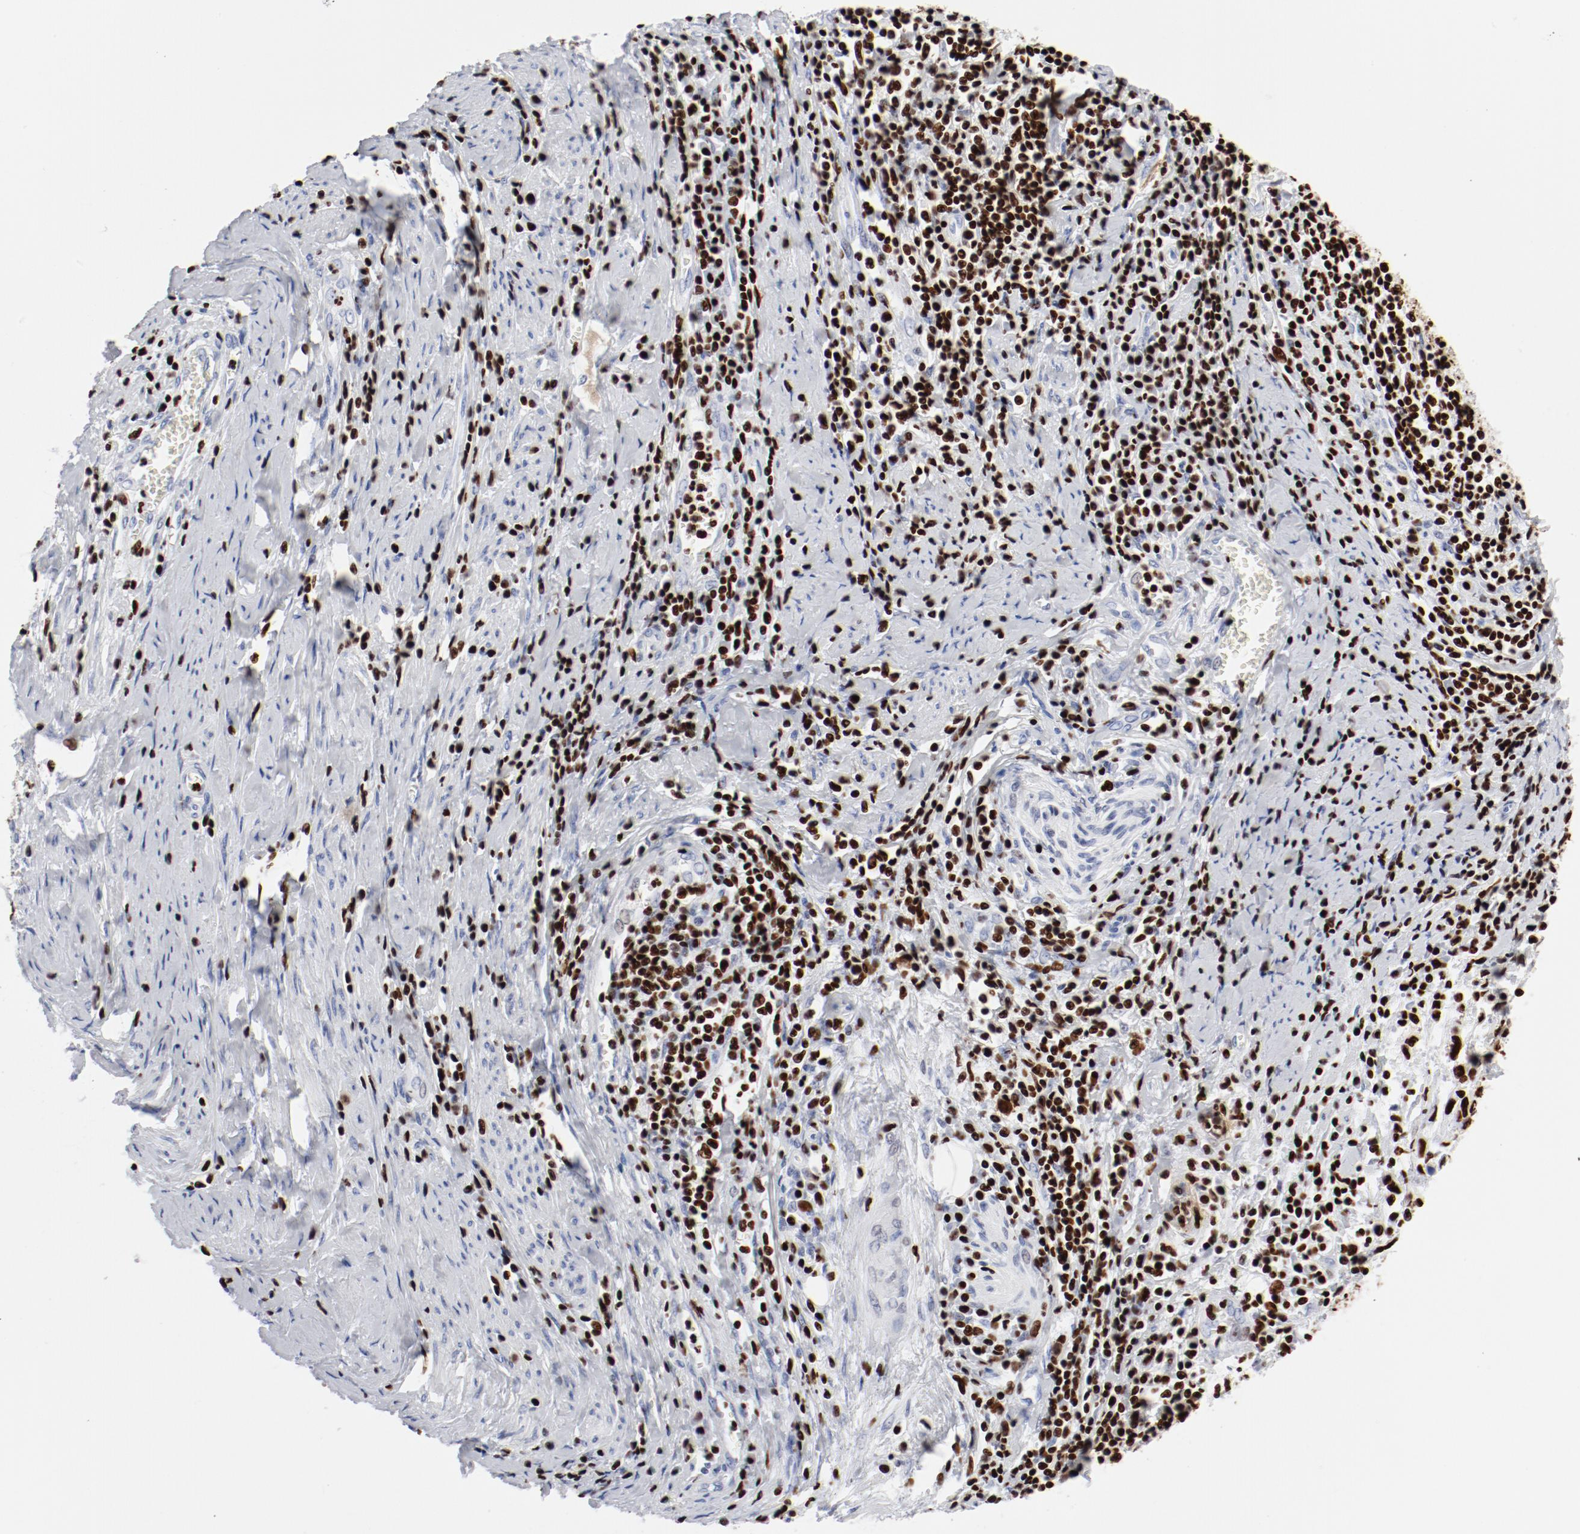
{"staining": {"intensity": "strong", "quantity": ">75%", "location": "nuclear"}, "tissue": "cervical cancer", "cell_type": "Tumor cells", "image_type": "cancer", "snomed": [{"axis": "morphology", "description": "Squamous cell carcinoma, NOS"}, {"axis": "topography", "description": "Cervix"}], "caption": "Immunohistochemical staining of human squamous cell carcinoma (cervical) exhibits high levels of strong nuclear protein expression in about >75% of tumor cells. The staining was performed using DAB (3,3'-diaminobenzidine), with brown indicating positive protein expression. Nuclei are stained blue with hematoxylin.", "gene": "SMARCC2", "patient": {"sex": "female", "age": 53}}